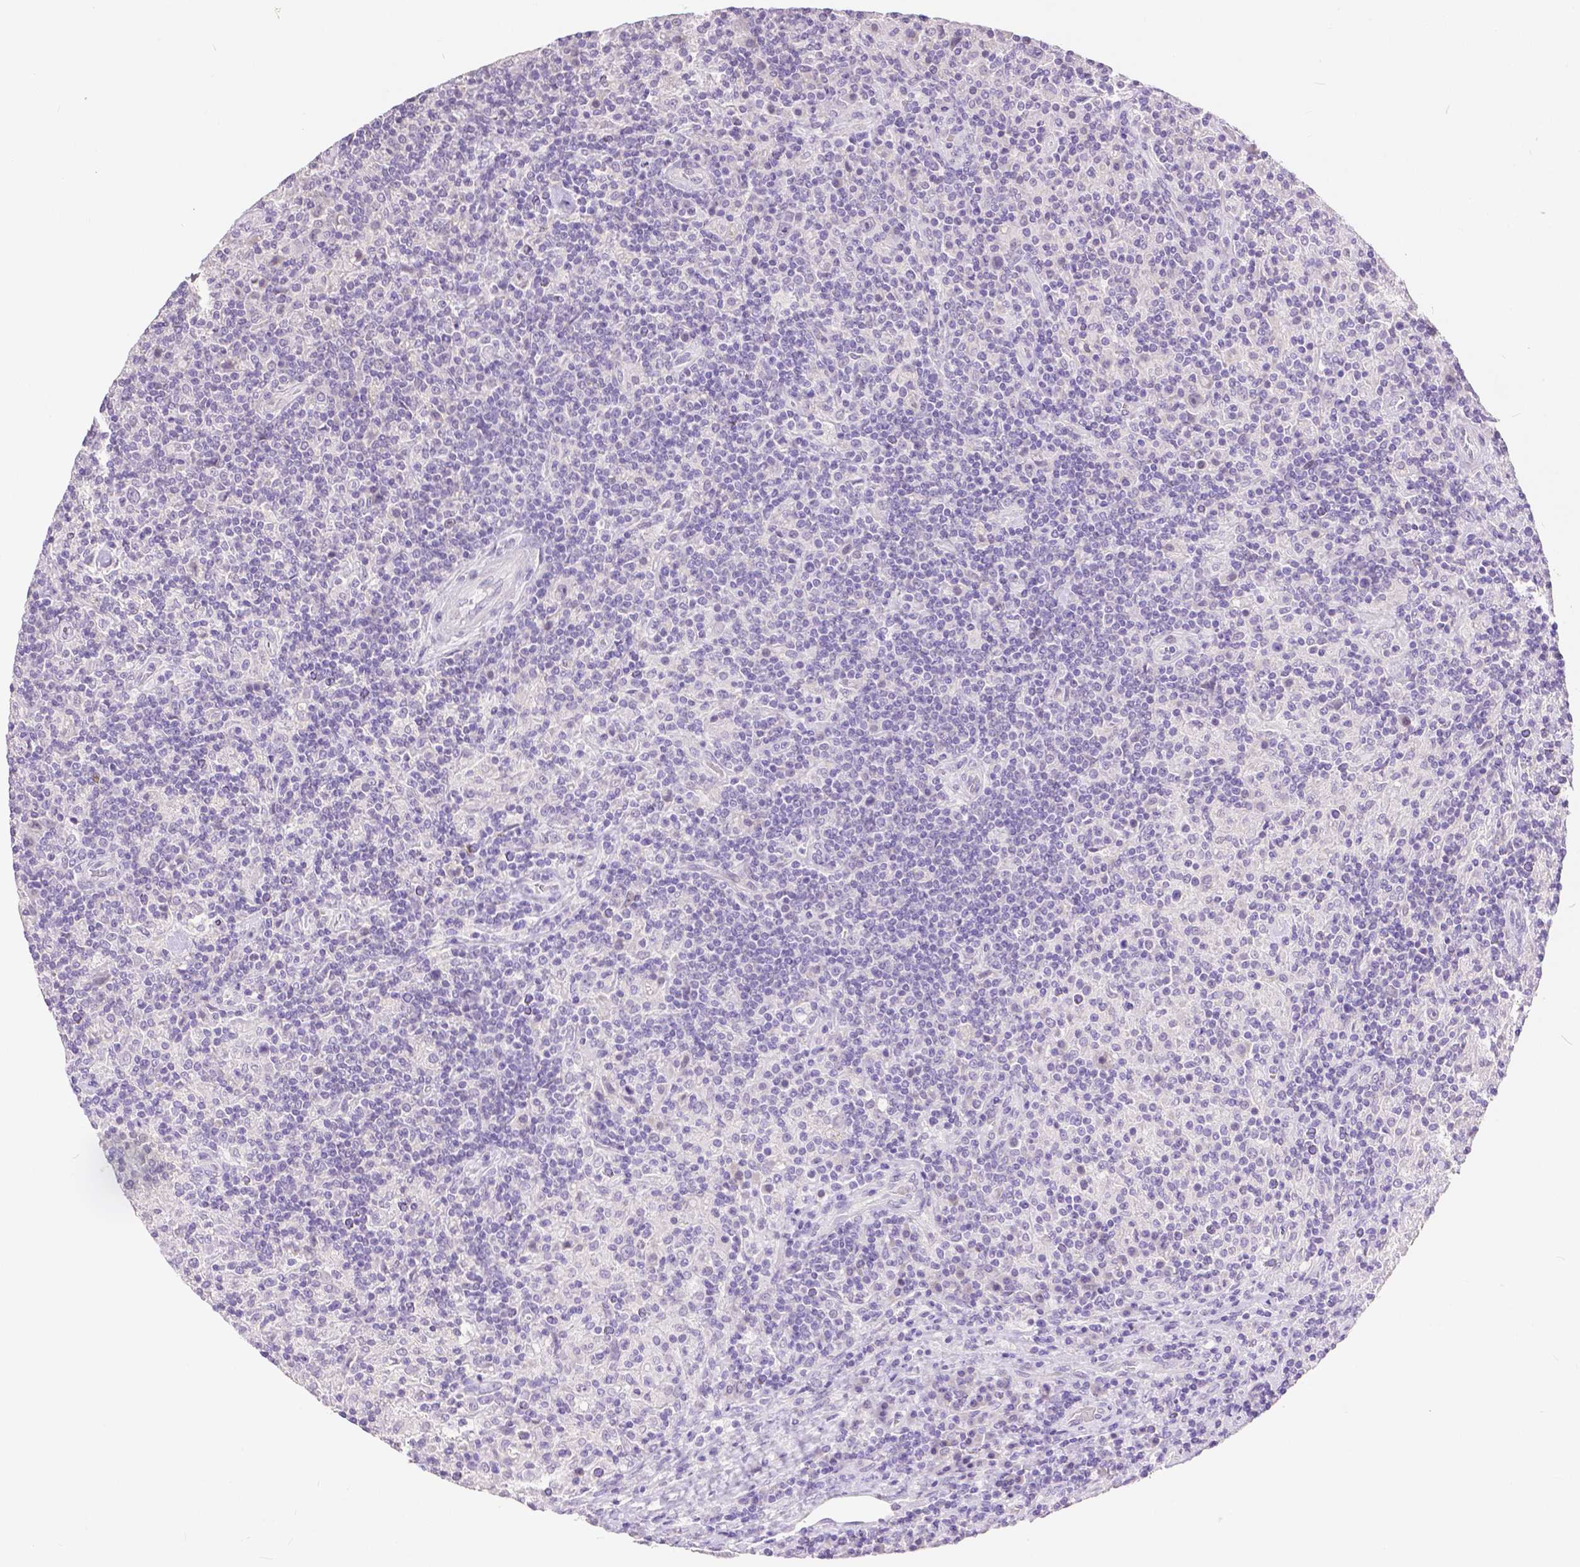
{"staining": {"intensity": "negative", "quantity": "none", "location": "none"}, "tissue": "lymphoma", "cell_type": "Tumor cells", "image_type": "cancer", "snomed": [{"axis": "morphology", "description": "Hodgkin's disease, NOS"}, {"axis": "topography", "description": "Lymph node"}], "caption": "The histopathology image shows no staining of tumor cells in Hodgkin's disease. Nuclei are stained in blue.", "gene": "HNF1B", "patient": {"sex": "male", "age": 70}}